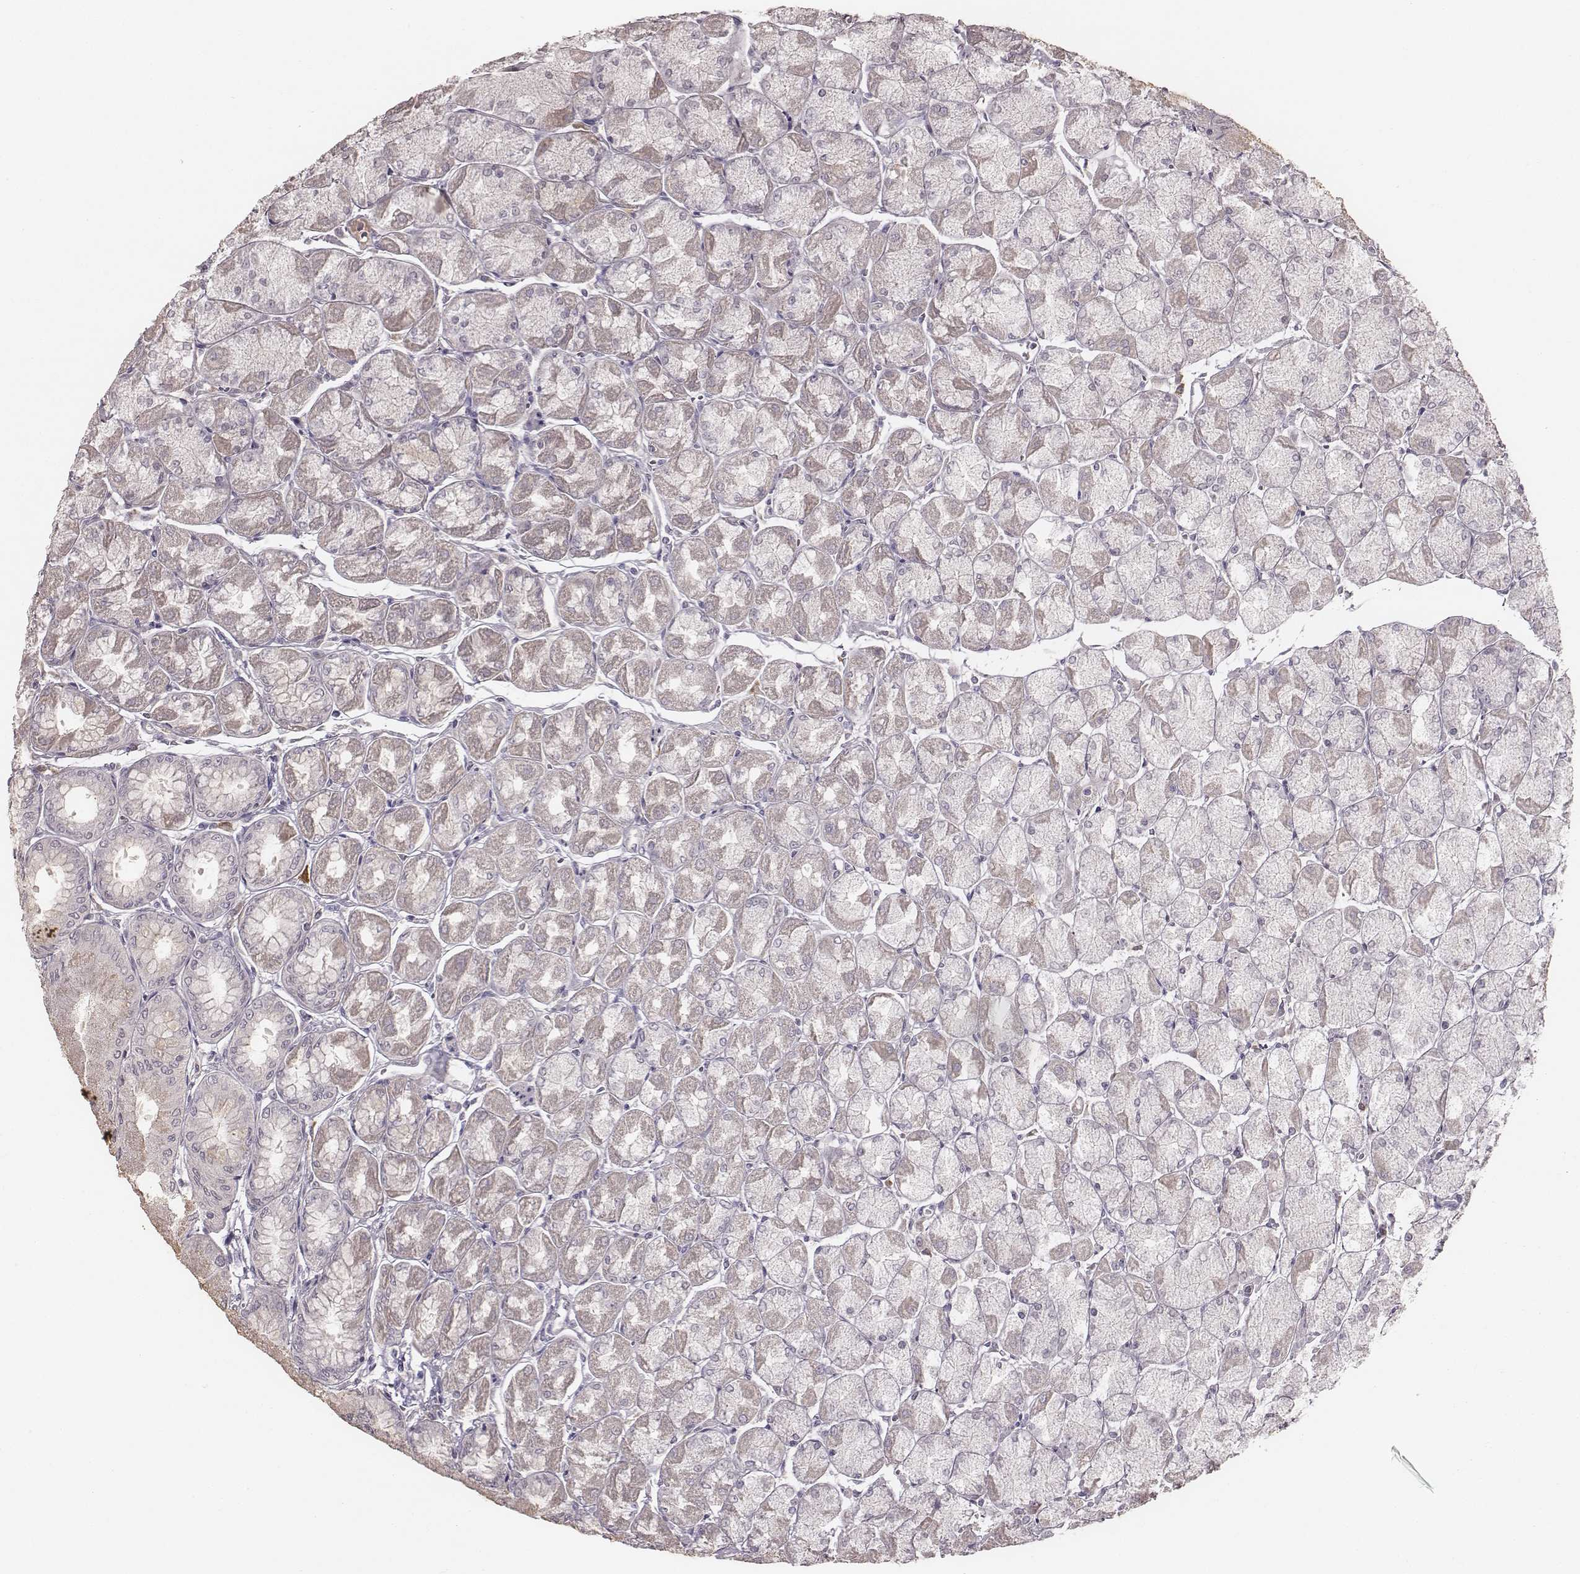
{"staining": {"intensity": "negative", "quantity": "none", "location": "none"}, "tissue": "stomach", "cell_type": "Glandular cells", "image_type": "normal", "snomed": [{"axis": "morphology", "description": "Normal tissue, NOS"}, {"axis": "topography", "description": "Stomach, upper"}], "caption": "Immunohistochemistry micrograph of normal stomach: human stomach stained with DAB (3,3'-diaminobenzidine) shows no significant protein staining in glandular cells.", "gene": "LY6K", "patient": {"sex": "male", "age": 60}}